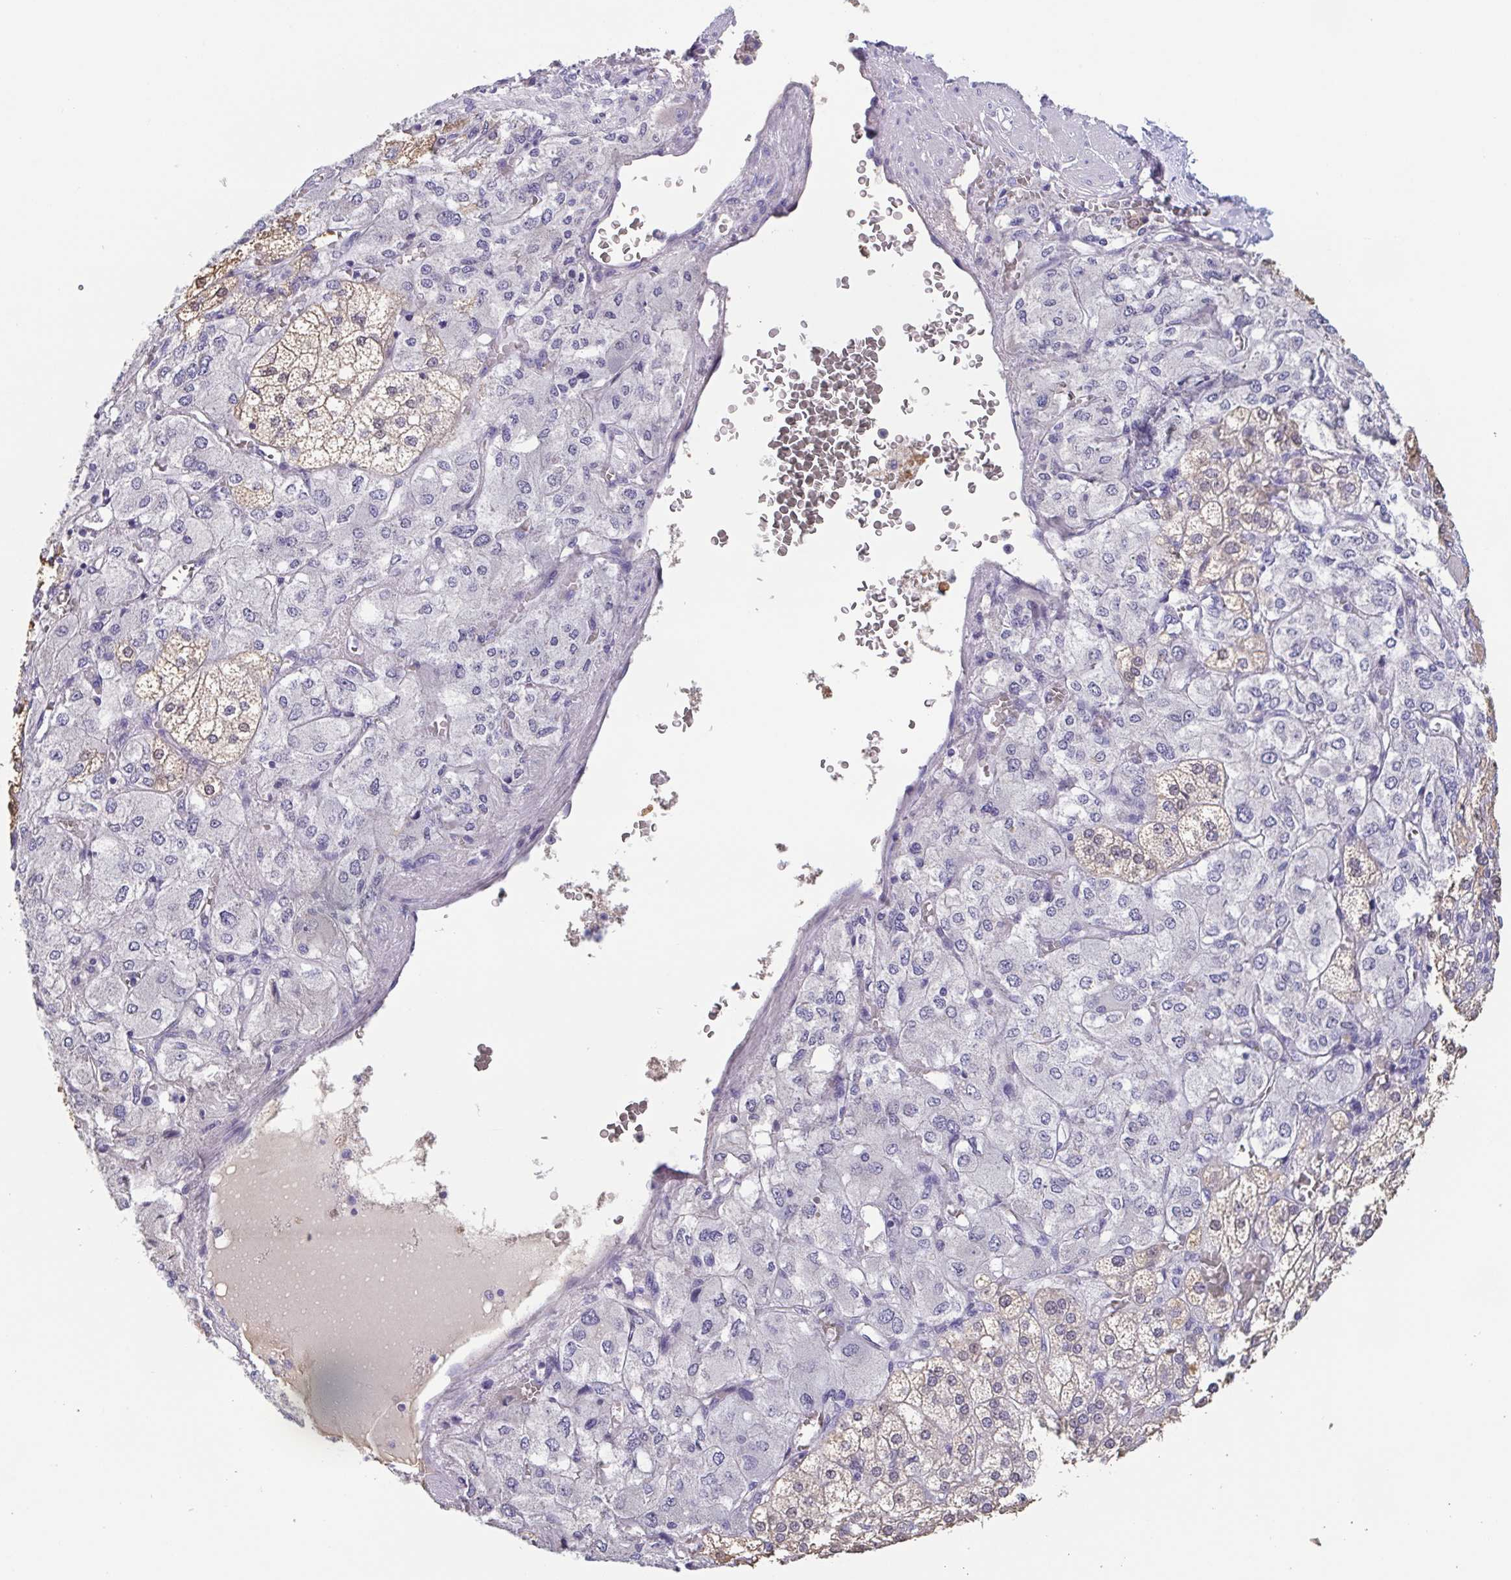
{"staining": {"intensity": "weak", "quantity": "25%-75%", "location": "cytoplasmic/membranous"}, "tissue": "adrenal gland", "cell_type": "Glandular cells", "image_type": "normal", "snomed": [{"axis": "morphology", "description": "Normal tissue, NOS"}, {"axis": "topography", "description": "Adrenal gland"}], "caption": "This is a photomicrograph of immunohistochemistry staining of unremarkable adrenal gland, which shows weak expression in the cytoplasmic/membranous of glandular cells.", "gene": "TREH", "patient": {"sex": "female", "age": 60}}